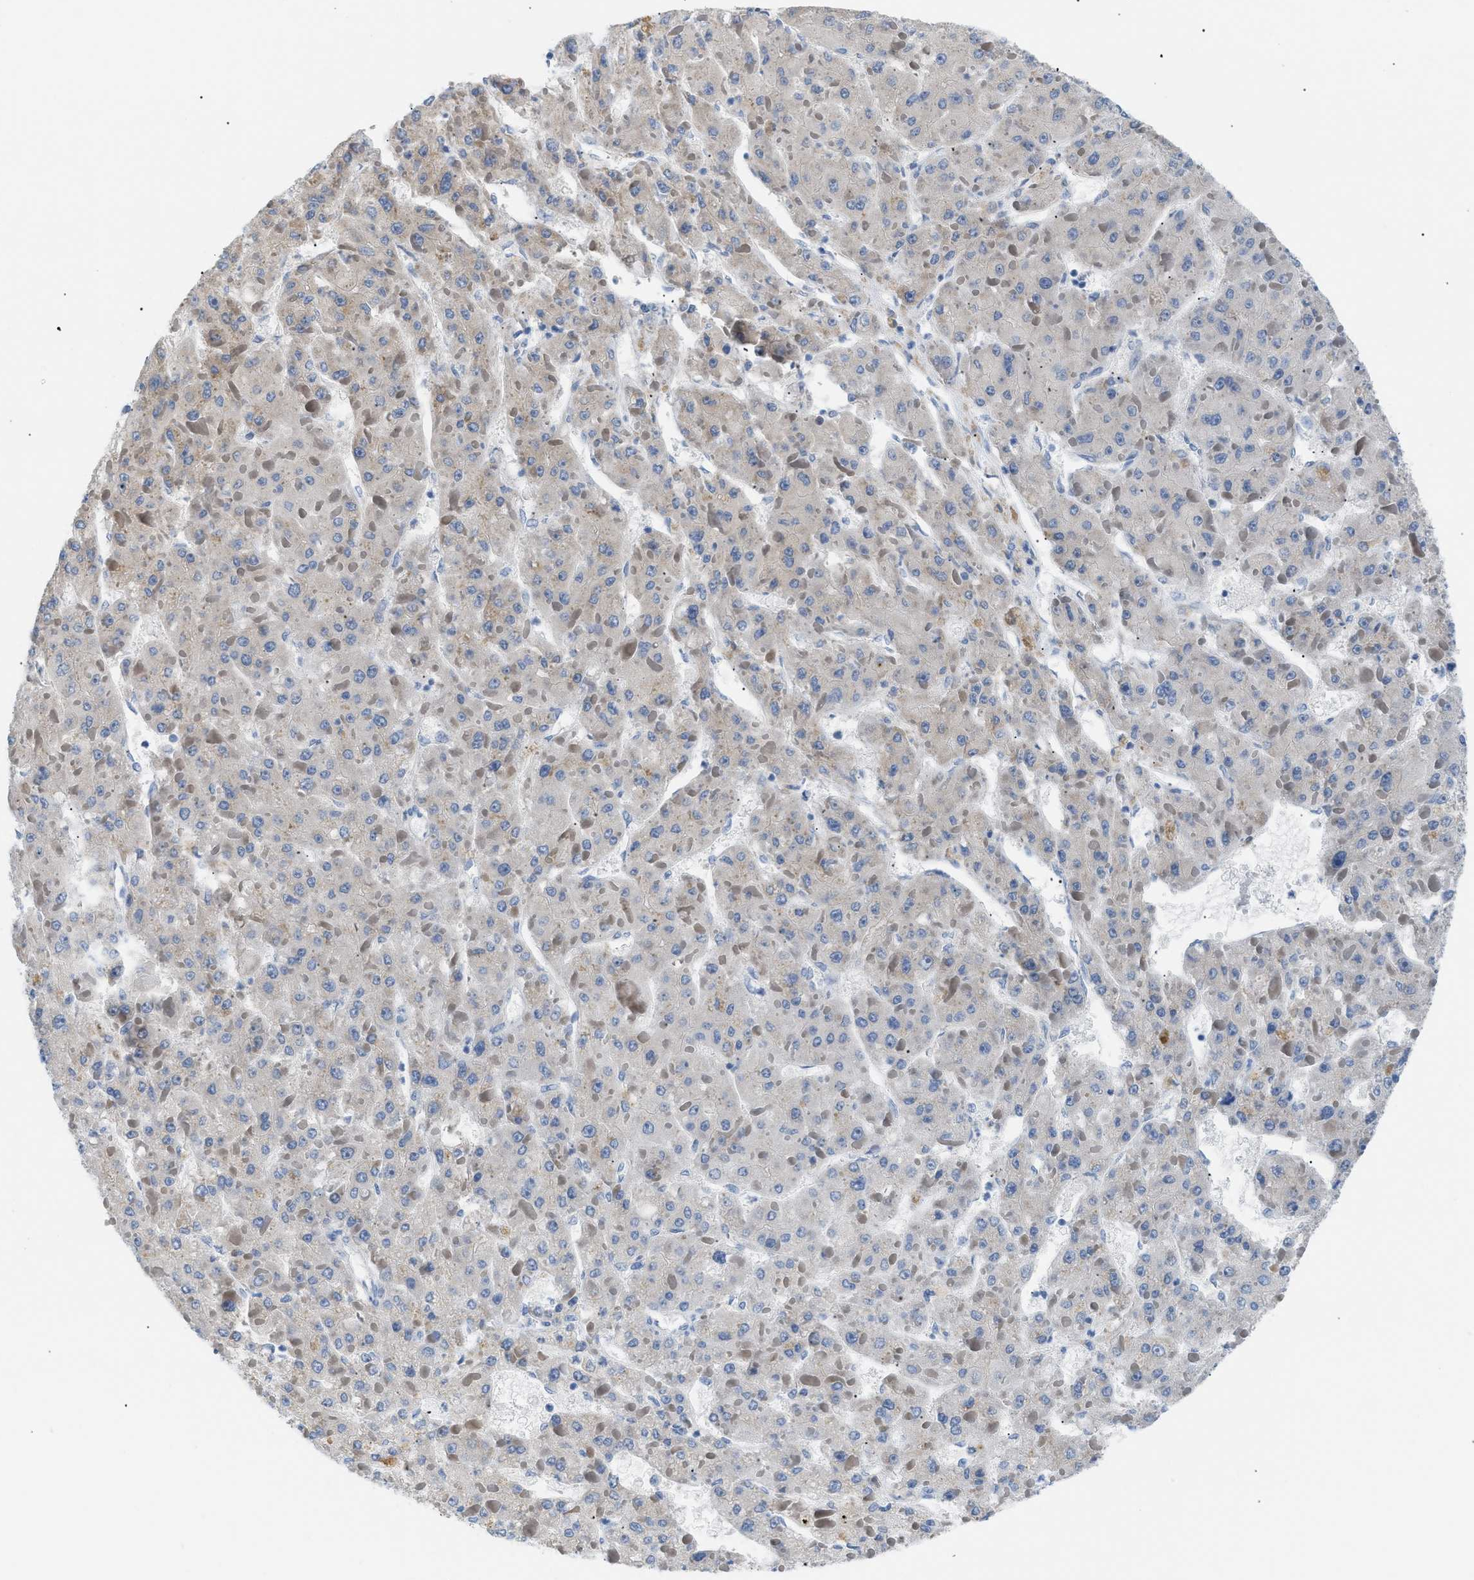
{"staining": {"intensity": "weak", "quantity": "25%-75%", "location": "cytoplasmic/membranous"}, "tissue": "liver cancer", "cell_type": "Tumor cells", "image_type": "cancer", "snomed": [{"axis": "morphology", "description": "Carcinoma, Hepatocellular, NOS"}, {"axis": "topography", "description": "Liver"}], "caption": "Tumor cells exhibit low levels of weak cytoplasmic/membranous staining in approximately 25%-75% of cells in human liver hepatocellular carcinoma. (Stains: DAB in brown, nuclei in blue, Microscopy: brightfield microscopy at high magnification).", "gene": "ICA1", "patient": {"sex": "female", "age": 73}}